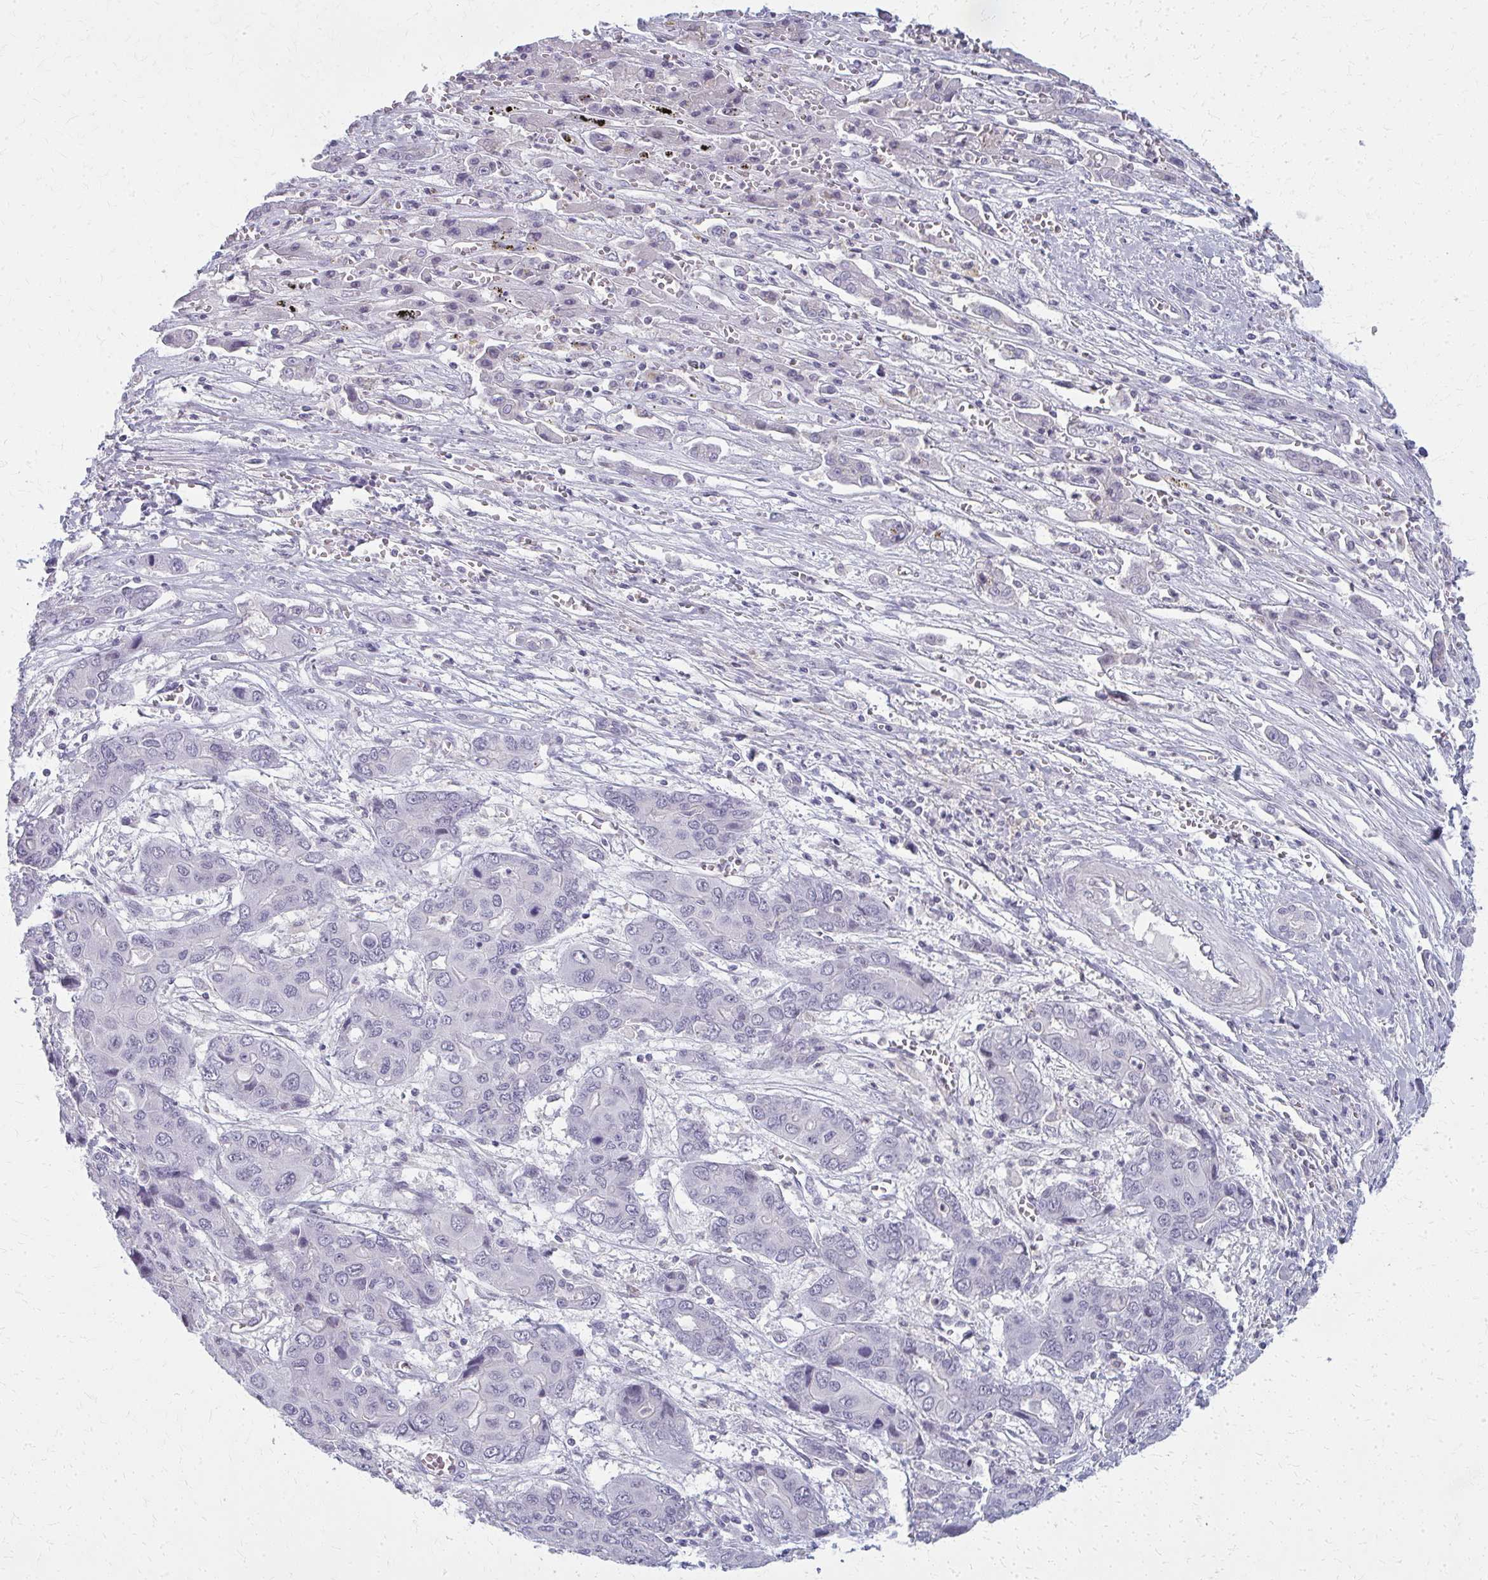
{"staining": {"intensity": "negative", "quantity": "none", "location": "none"}, "tissue": "liver cancer", "cell_type": "Tumor cells", "image_type": "cancer", "snomed": [{"axis": "morphology", "description": "Cholangiocarcinoma"}, {"axis": "topography", "description": "Liver"}], "caption": "This is an IHC micrograph of liver cancer. There is no expression in tumor cells.", "gene": "CASQ2", "patient": {"sex": "male", "age": 67}}